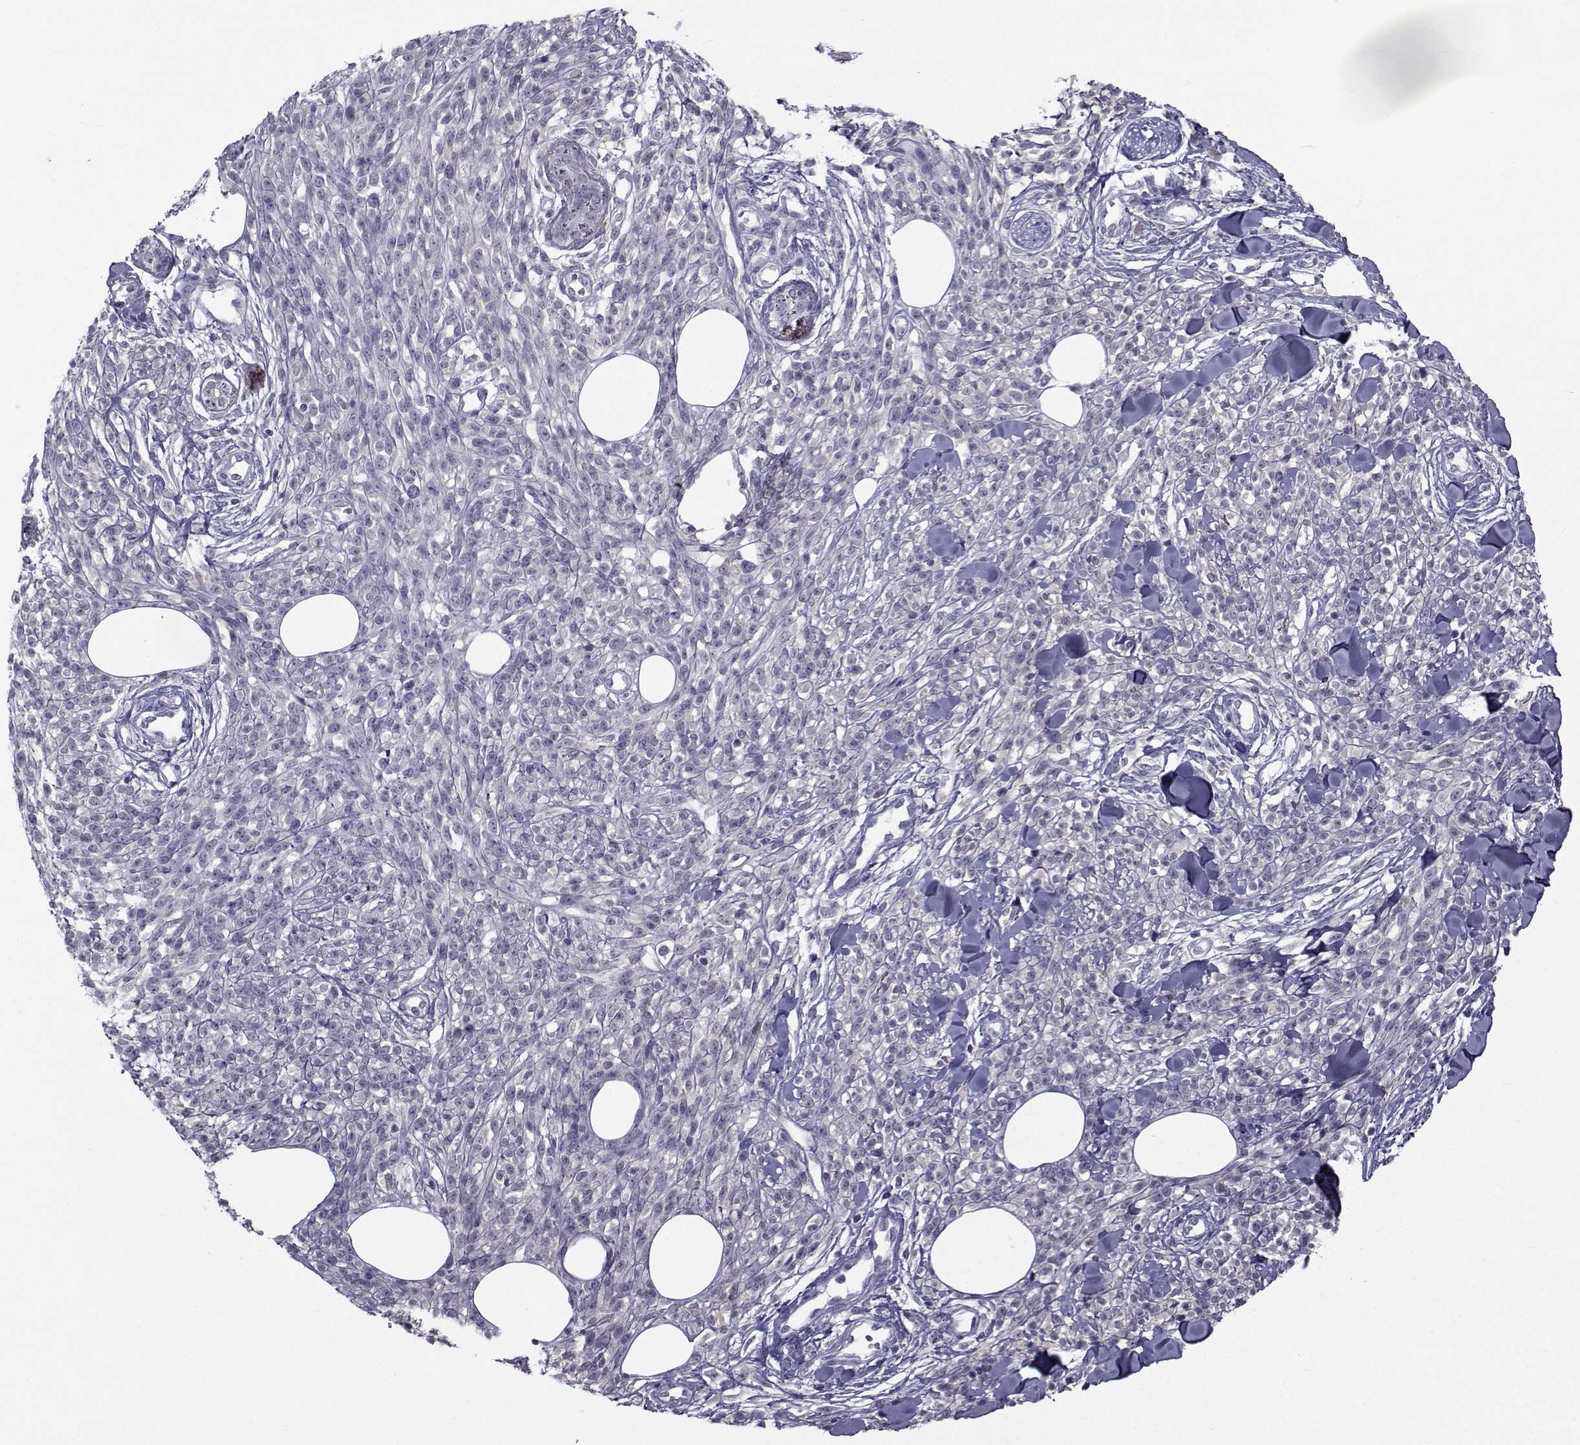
{"staining": {"intensity": "negative", "quantity": "none", "location": "none"}, "tissue": "melanoma", "cell_type": "Tumor cells", "image_type": "cancer", "snomed": [{"axis": "morphology", "description": "Malignant melanoma, NOS"}, {"axis": "topography", "description": "Skin"}, {"axis": "topography", "description": "Skin of trunk"}], "caption": "A high-resolution histopathology image shows immunohistochemistry staining of malignant melanoma, which shows no significant positivity in tumor cells.", "gene": "PAX2", "patient": {"sex": "male", "age": 74}}